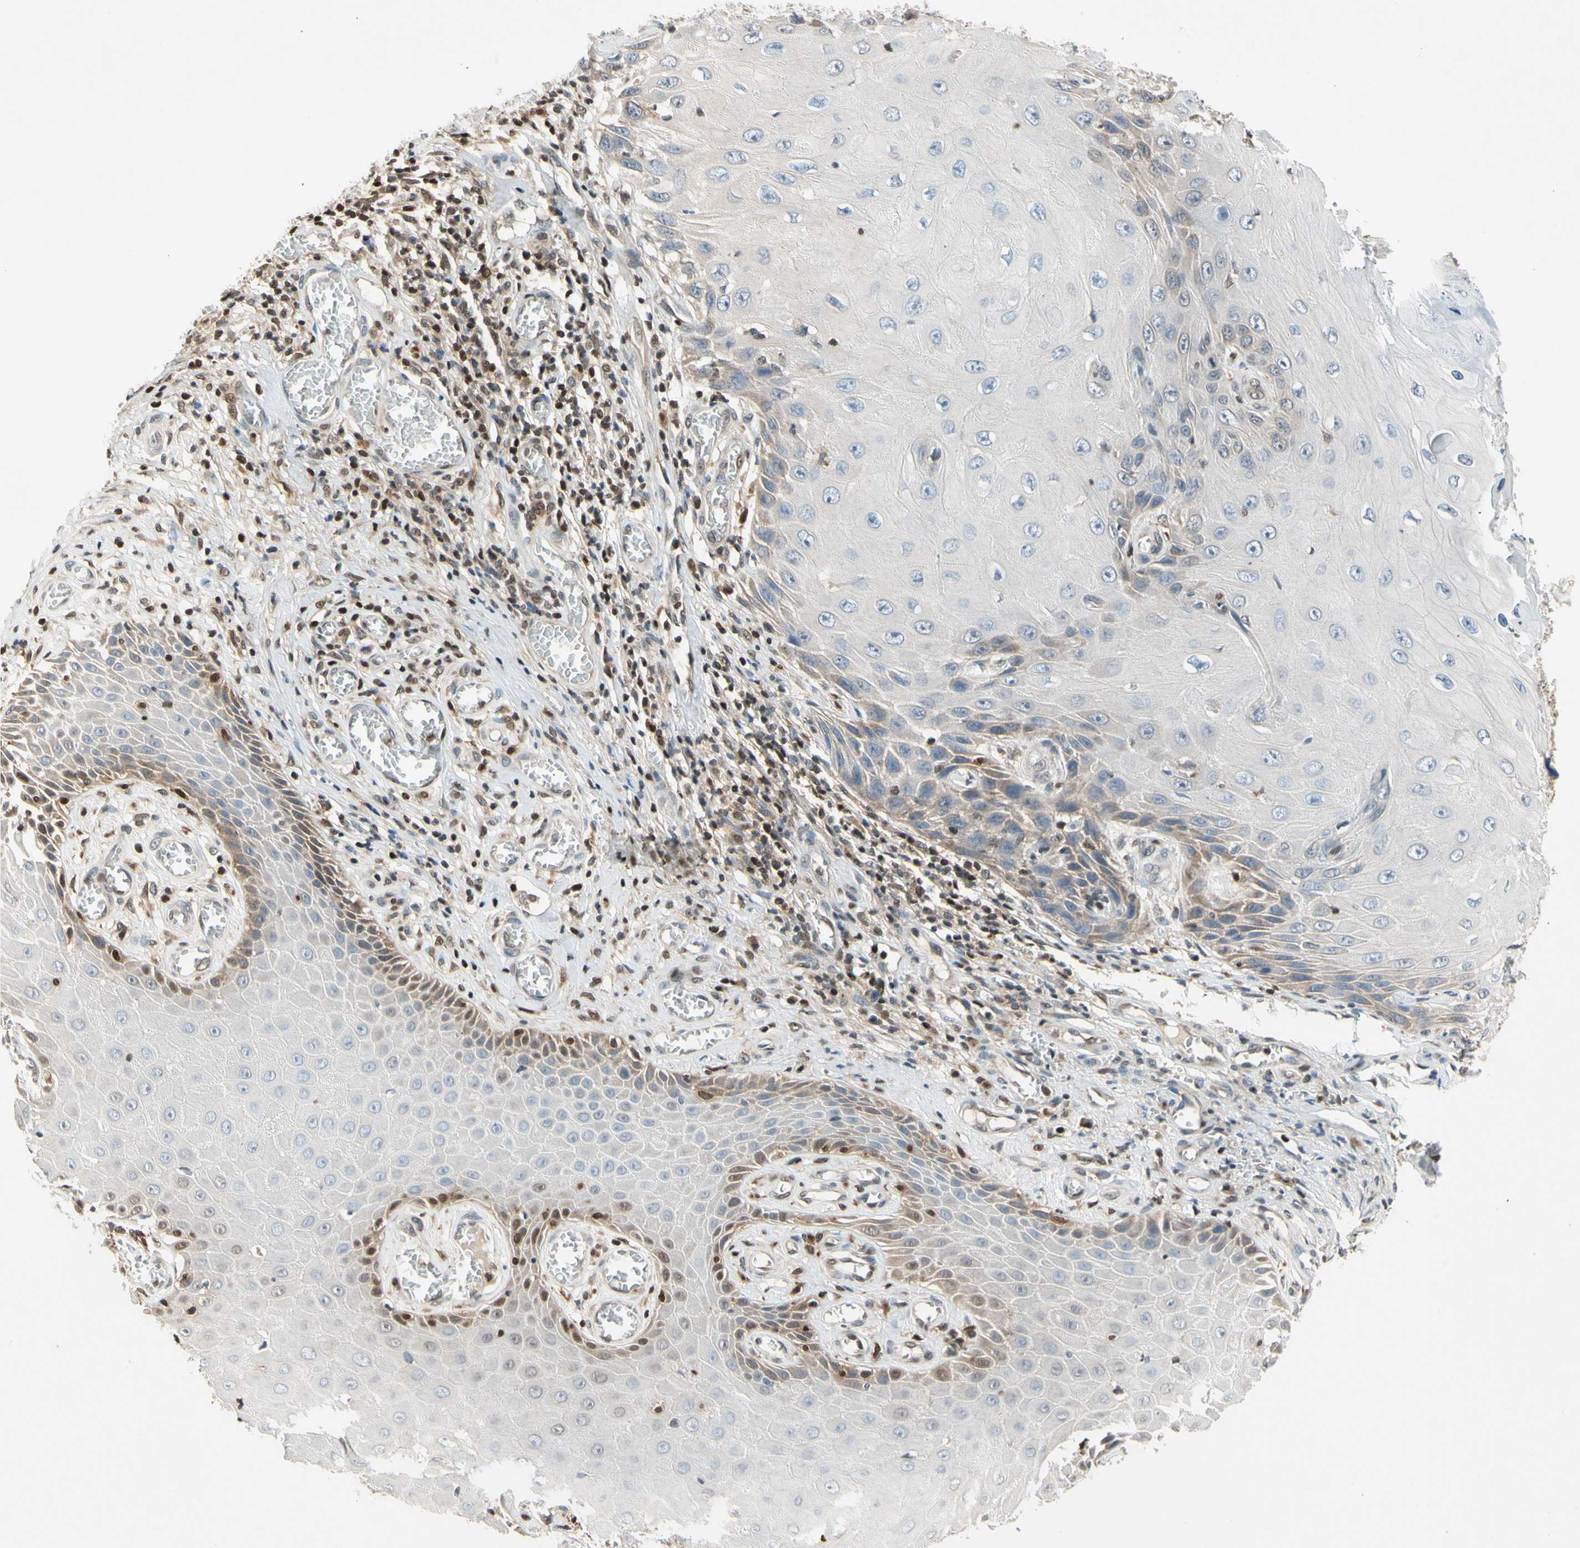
{"staining": {"intensity": "weak", "quantity": ">75%", "location": "cytoplasmic/membranous"}, "tissue": "skin cancer", "cell_type": "Tumor cells", "image_type": "cancer", "snomed": [{"axis": "morphology", "description": "Squamous cell carcinoma, NOS"}, {"axis": "topography", "description": "Skin"}], "caption": "Protein staining of squamous cell carcinoma (skin) tissue shows weak cytoplasmic/membranous positivity in about >75% of tumor cells.", "gene": "GSR", "patient": {"sex": "female", "age": 73}}